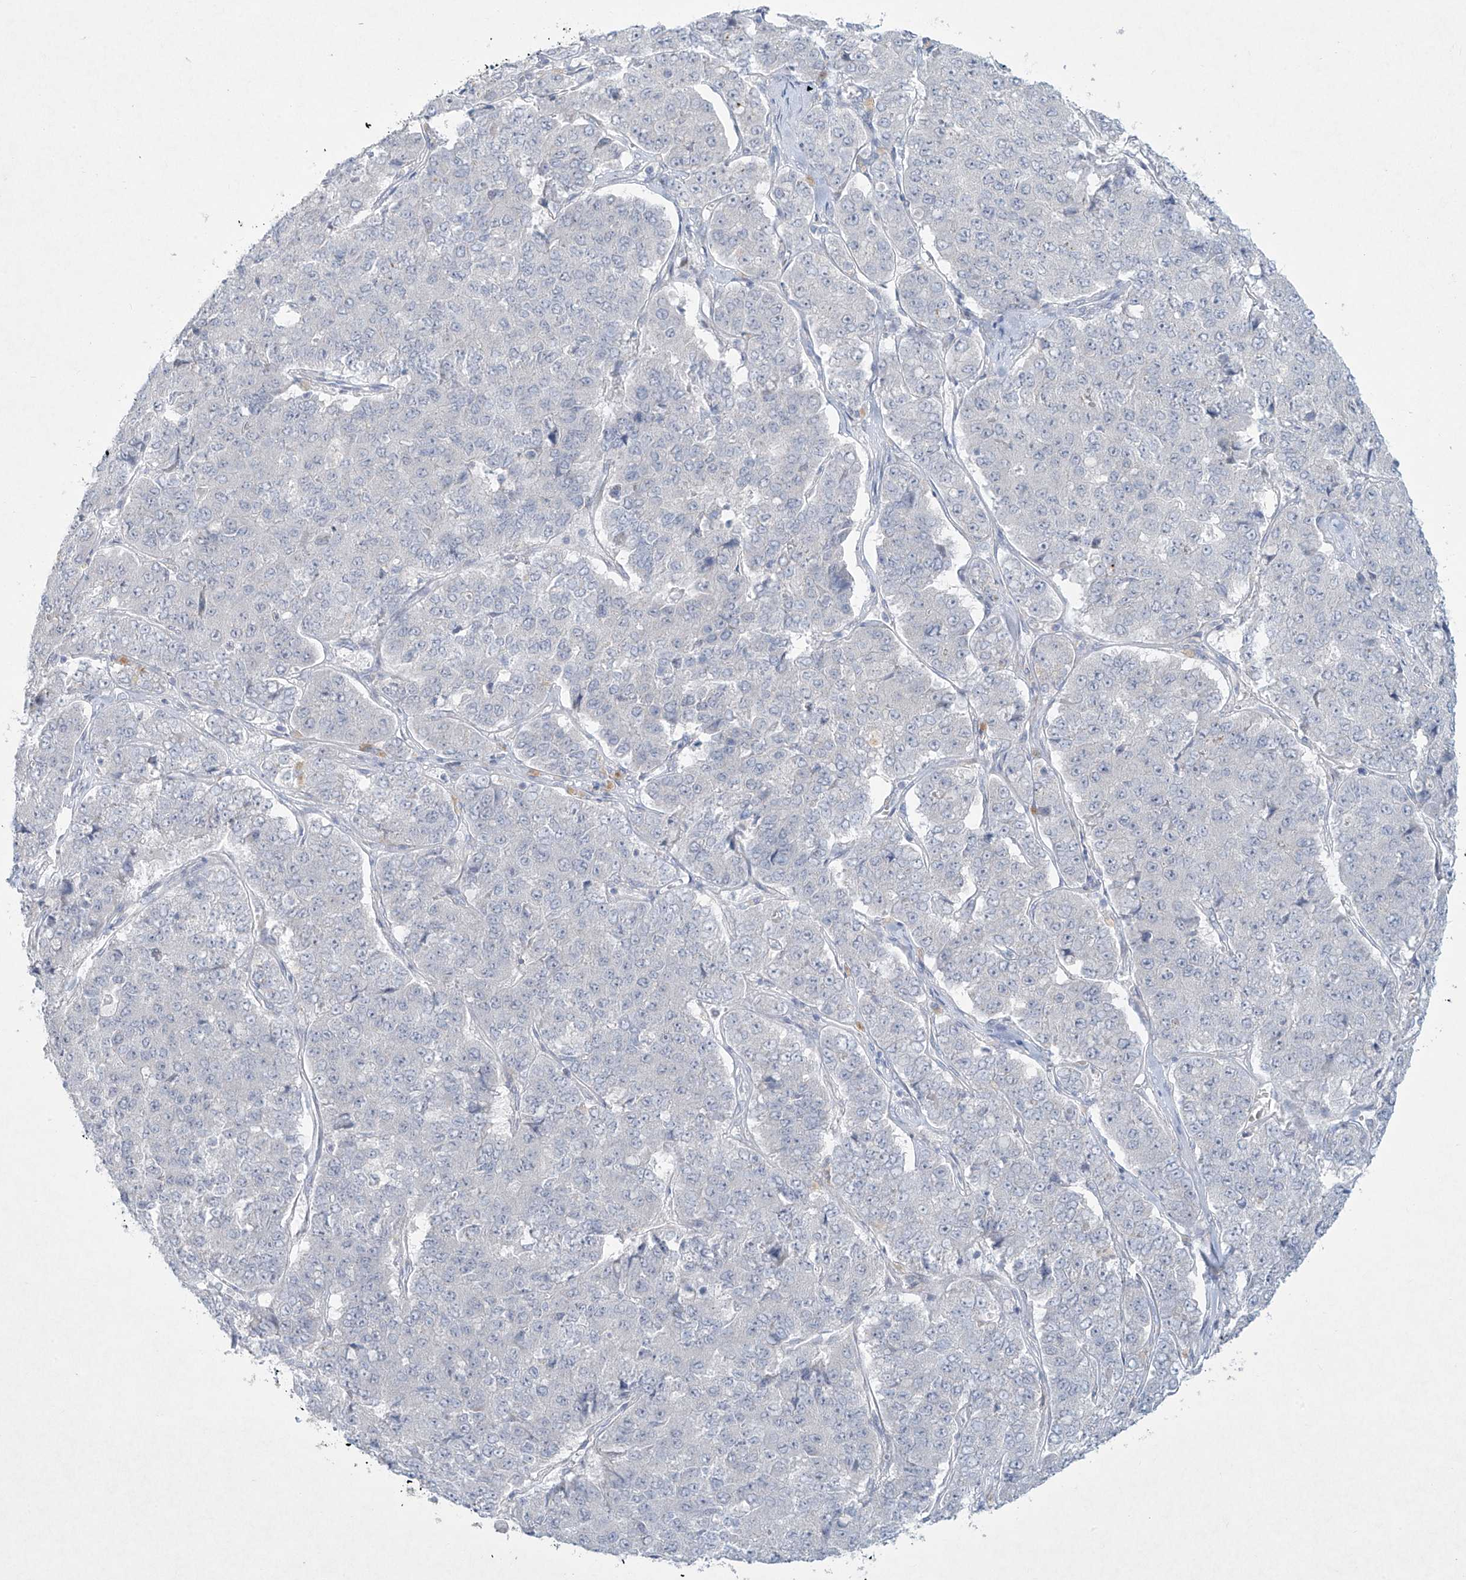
{"staining": {"intensity": "negative", "quantity": "none", "location": "none"}, "tissue": "pancreatic cancer", "cell_type": "Tumor cells", "image_type": "cancer", "snomed": [{"axis": "morphology", "description": "Adenocarcinoma, NOS"}, {"axis": "topography", "description": "Pancreas"}], "caption": "This is an IHC histopathology image of pancreatic adenocarcinoma. There is no staining in tumor cells.", "gene": "PAX6", "patient": {"sex": "male", "age": 50}}